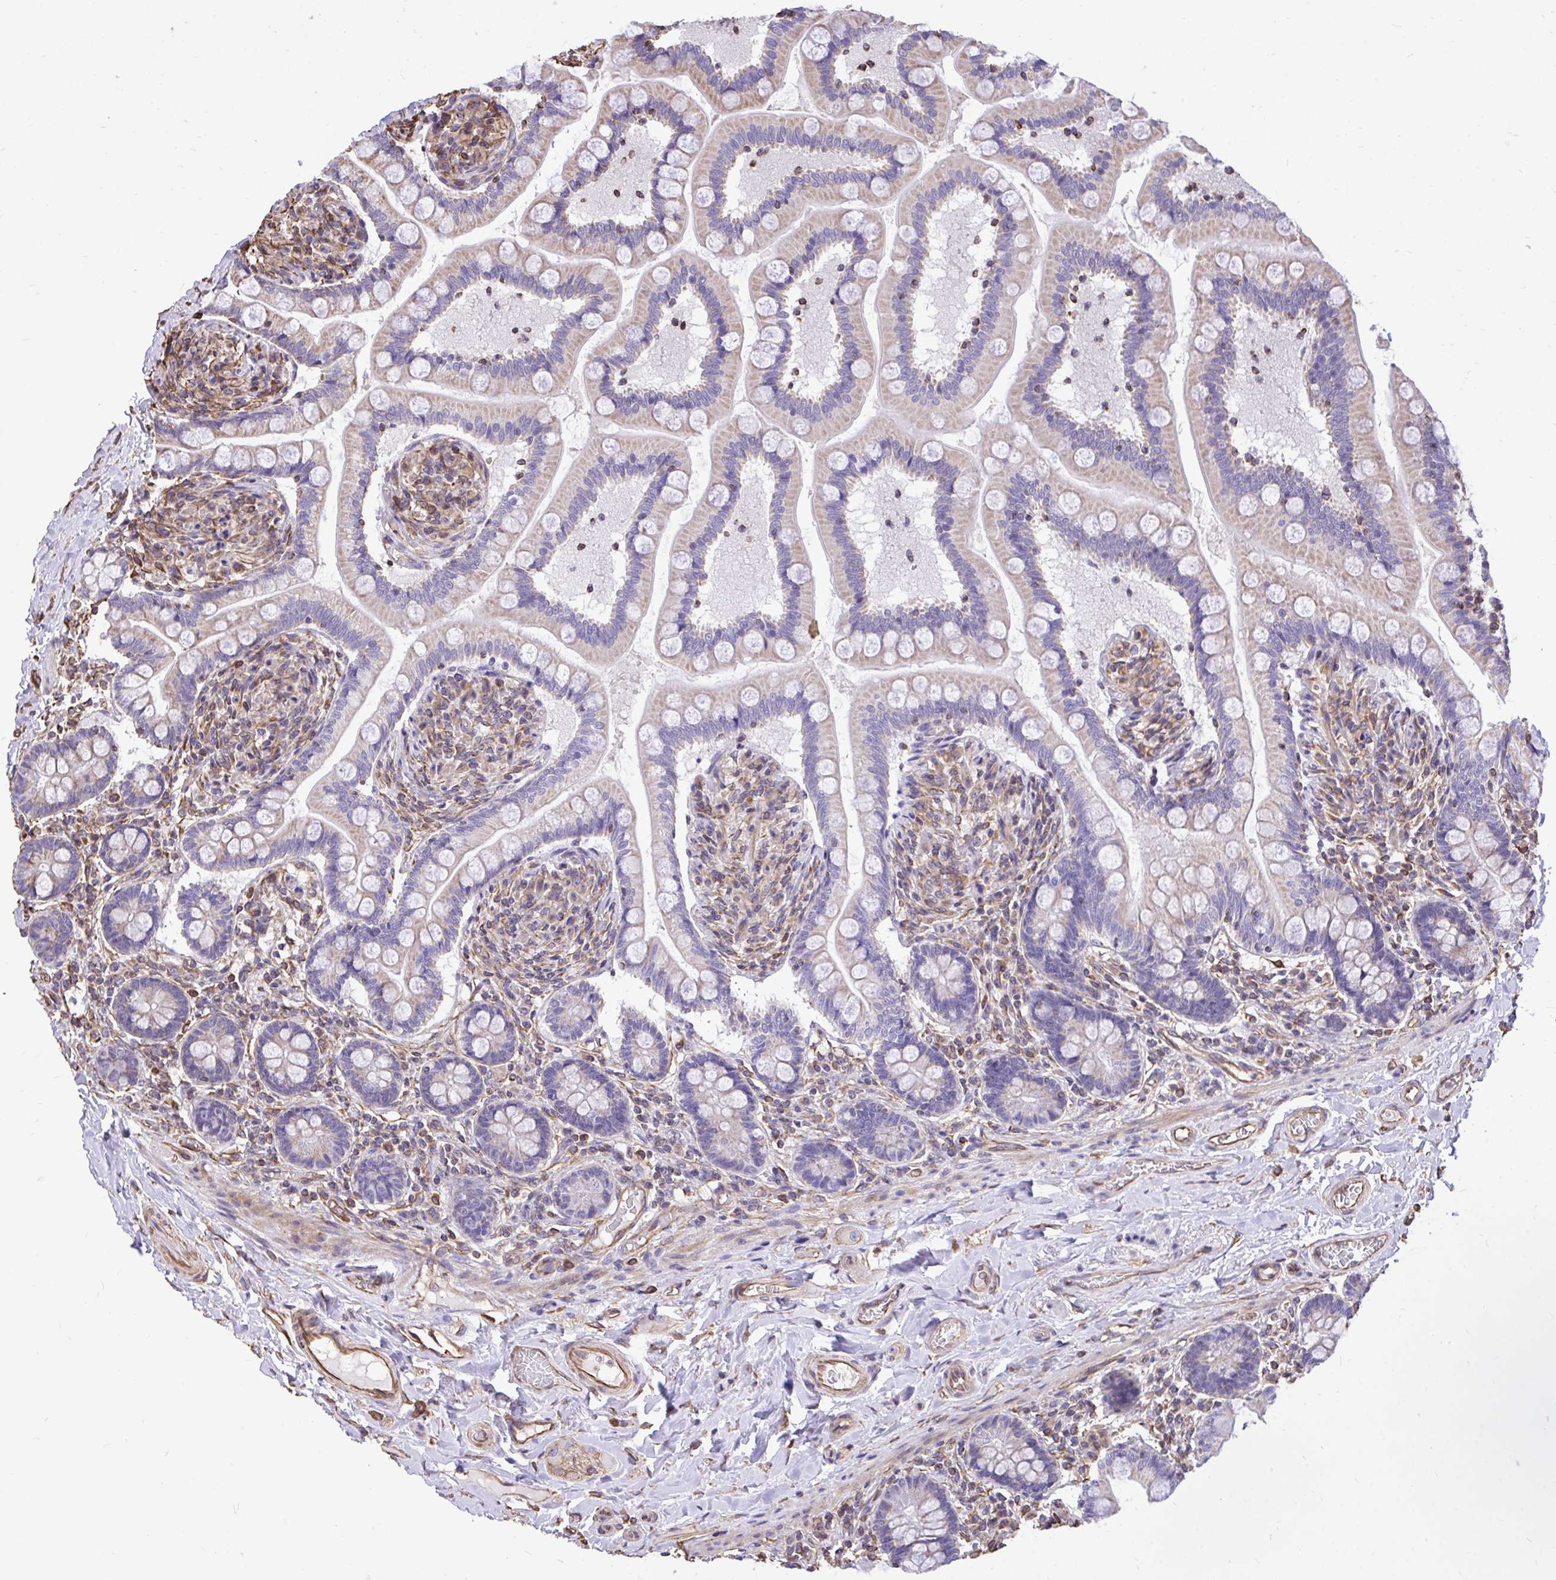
{"staining": {"intensity": "weak", "quantity": ">75%", "location": "cytoplasmic/membranous"}, "tissue": "small intestine", "cell_type": "Glandular cells", "image_type": "normal", "snomed": [{"axis": "morphology", "description": "Normal tissue, NOS"}, {"axis": "topography", "description": "Small intestine"}], "caption": "DAB immunohistochemical staining of normal human small intestine shows weak cytoplasmic/membranous protein positivity in approximately >75% of glandular cells.", "gene": "RNF103", "patient": {"sex": "female", "age": 64}}